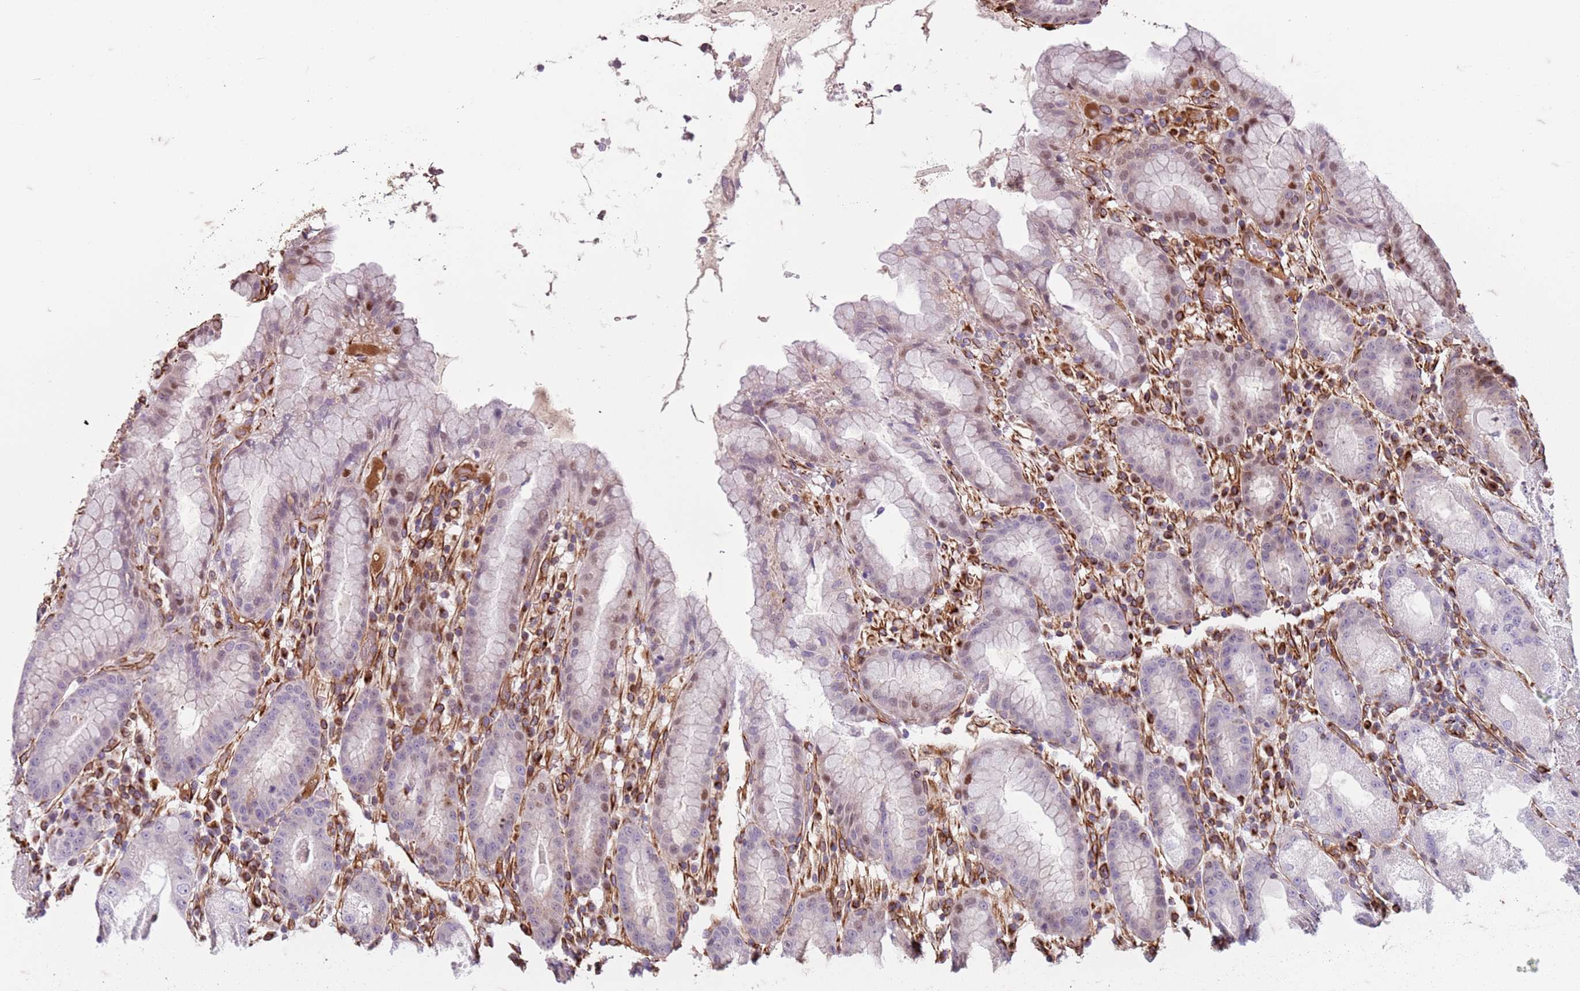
{"staining": {"intensity": "negative", "quantity": "none", "location": "none"}, "tissue": "stomach", "cell_type": "Glandular cells", "image_type": "normal", "snomed": [{"axis": "morphology", "description": "Normal tissue, NOS"}, {"axis": "topography", "description": "Stomach, upper"}], "caption": "The histopathology image reveals no significant staining in glandular cells of stomach. (DAB immunohistochemistry (IHC) with hematoxylin counter stain).", "gene": "TAS2R38", "patient": {"sex": "male", "age": 52}}